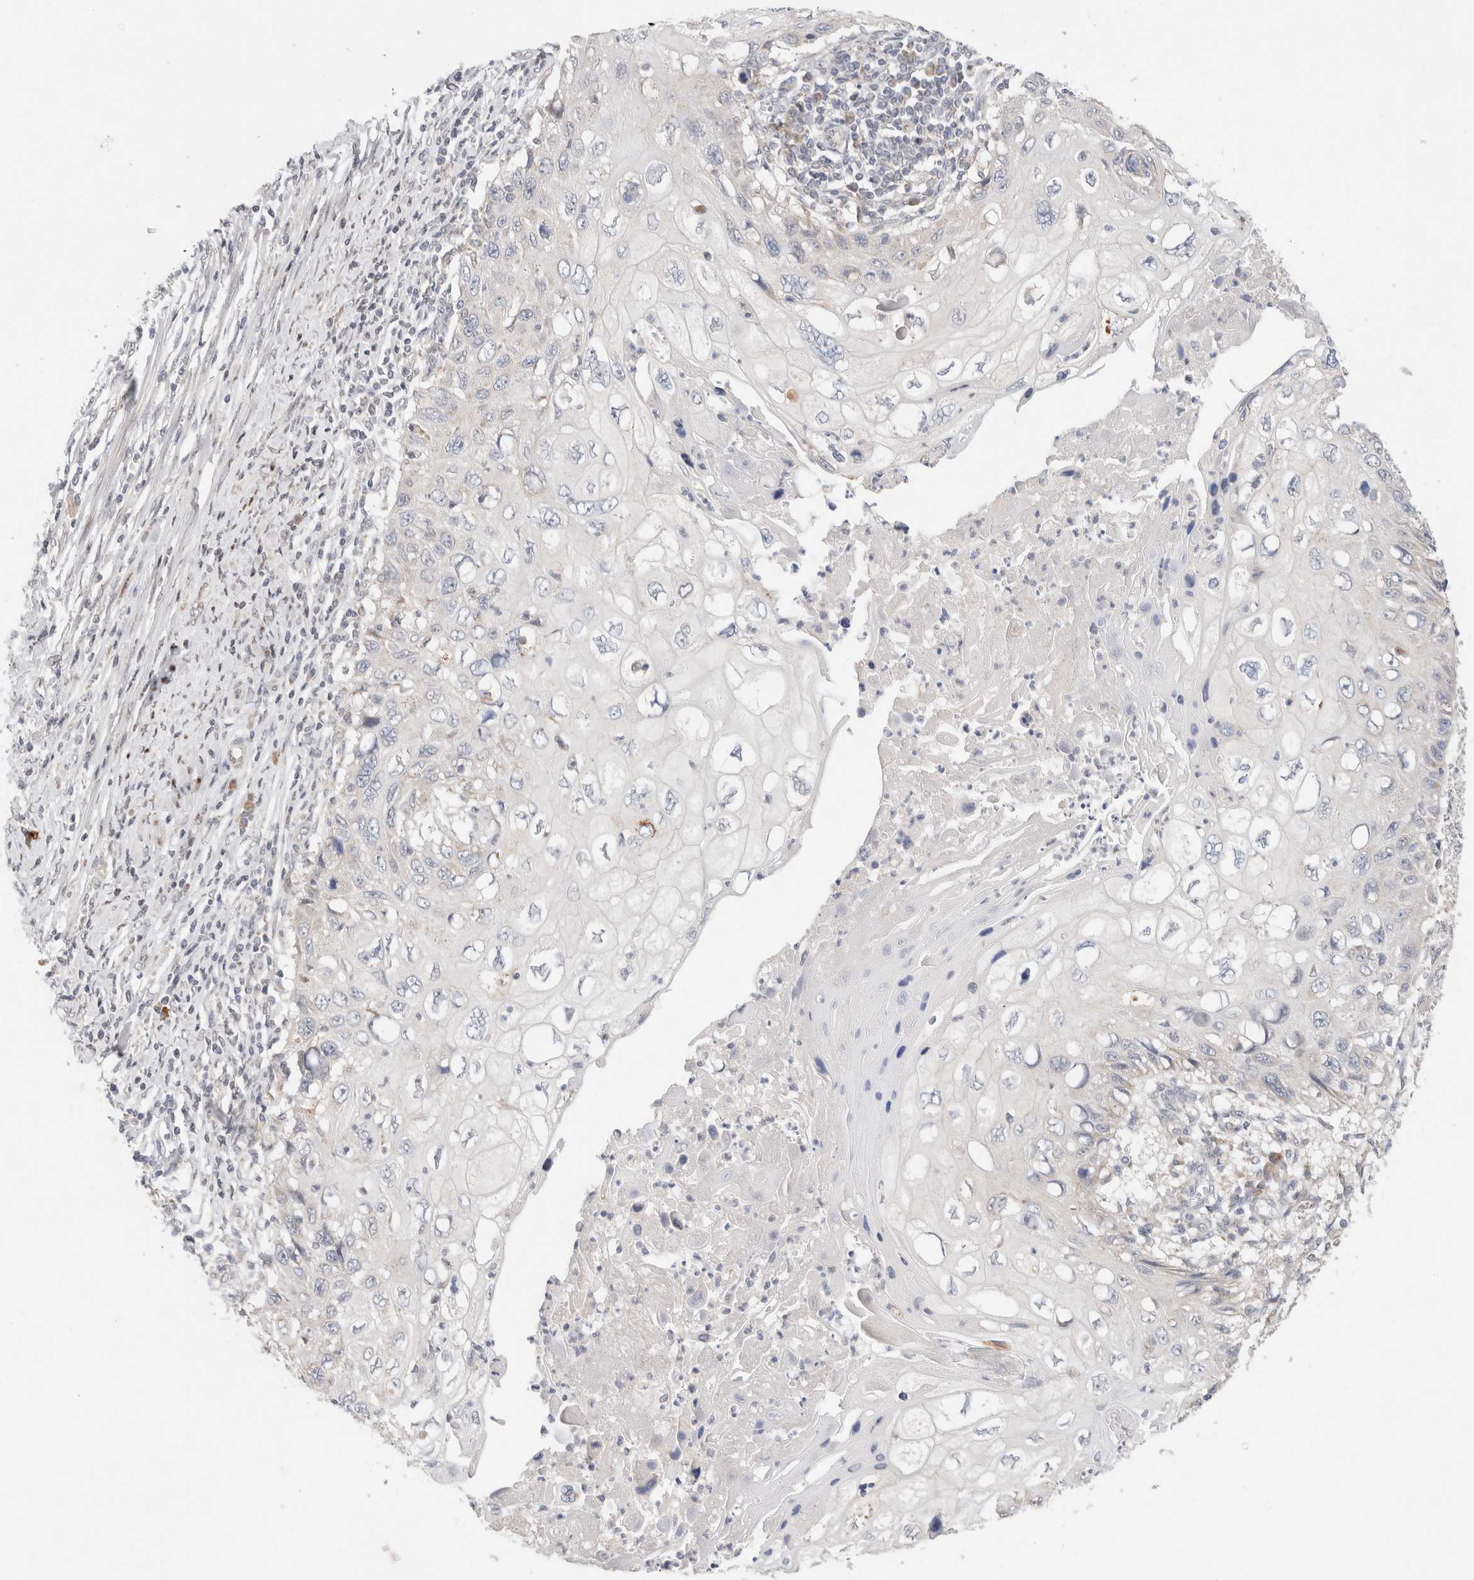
{"staining": {"intensity": "negative", "quantity": "none", "location": "none"}, "tissue": "cervical cancer", "cell_type": "Tumor cells", "image_type": "cancer", "snomed": [{"axis": "morphology", "description": "Squamous cell carcinoma, NOS"}, {"axis": "topography", "description": "Cervix"}], "caption": "Tumor cells show no significant protein positivity in squamous cell carcinoma (cervical).", "gene": "ERI3", "patient": {"sex": "female", "age": 70}}